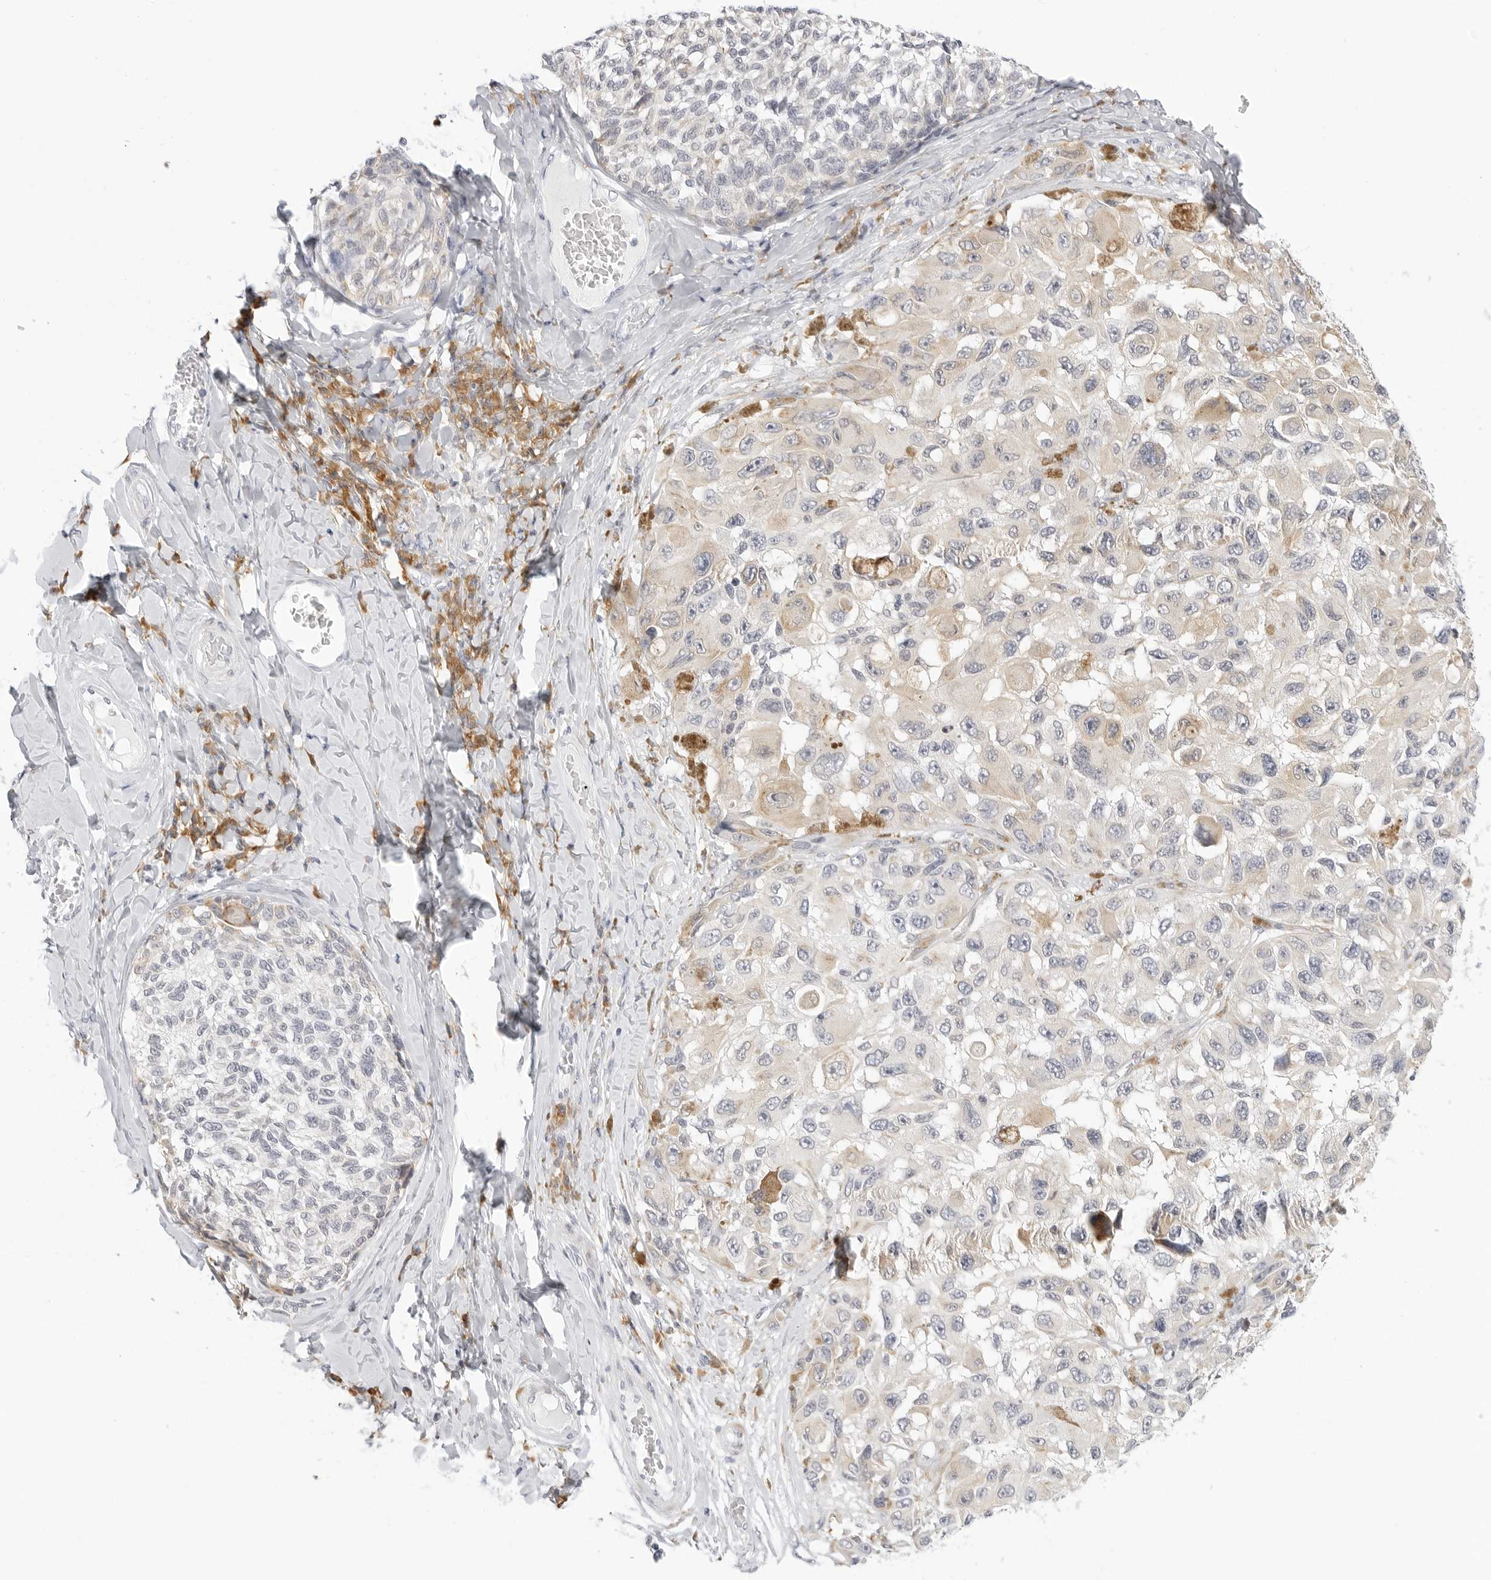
{"staining": {"intensity": "weak", "quantity": "25%-75%", "location": "cytoplasmic/membranous"}, "tissue": "melanoma", "cell_type": "Tumor cells", "image_type": "cancer", "snomed": [{"axis": "morphology", "description": "Malignant melanoma, NOS"}, {"axis": "topography", "description": "Skin"}], "caption": "Protein expression analysis of malignant melanoma shows weak cytoplasmic/membranous positivity in about 25%-75% of tumor cells.", "gene": "THEM4", "patient": {"sex": "female", "age": 73}}